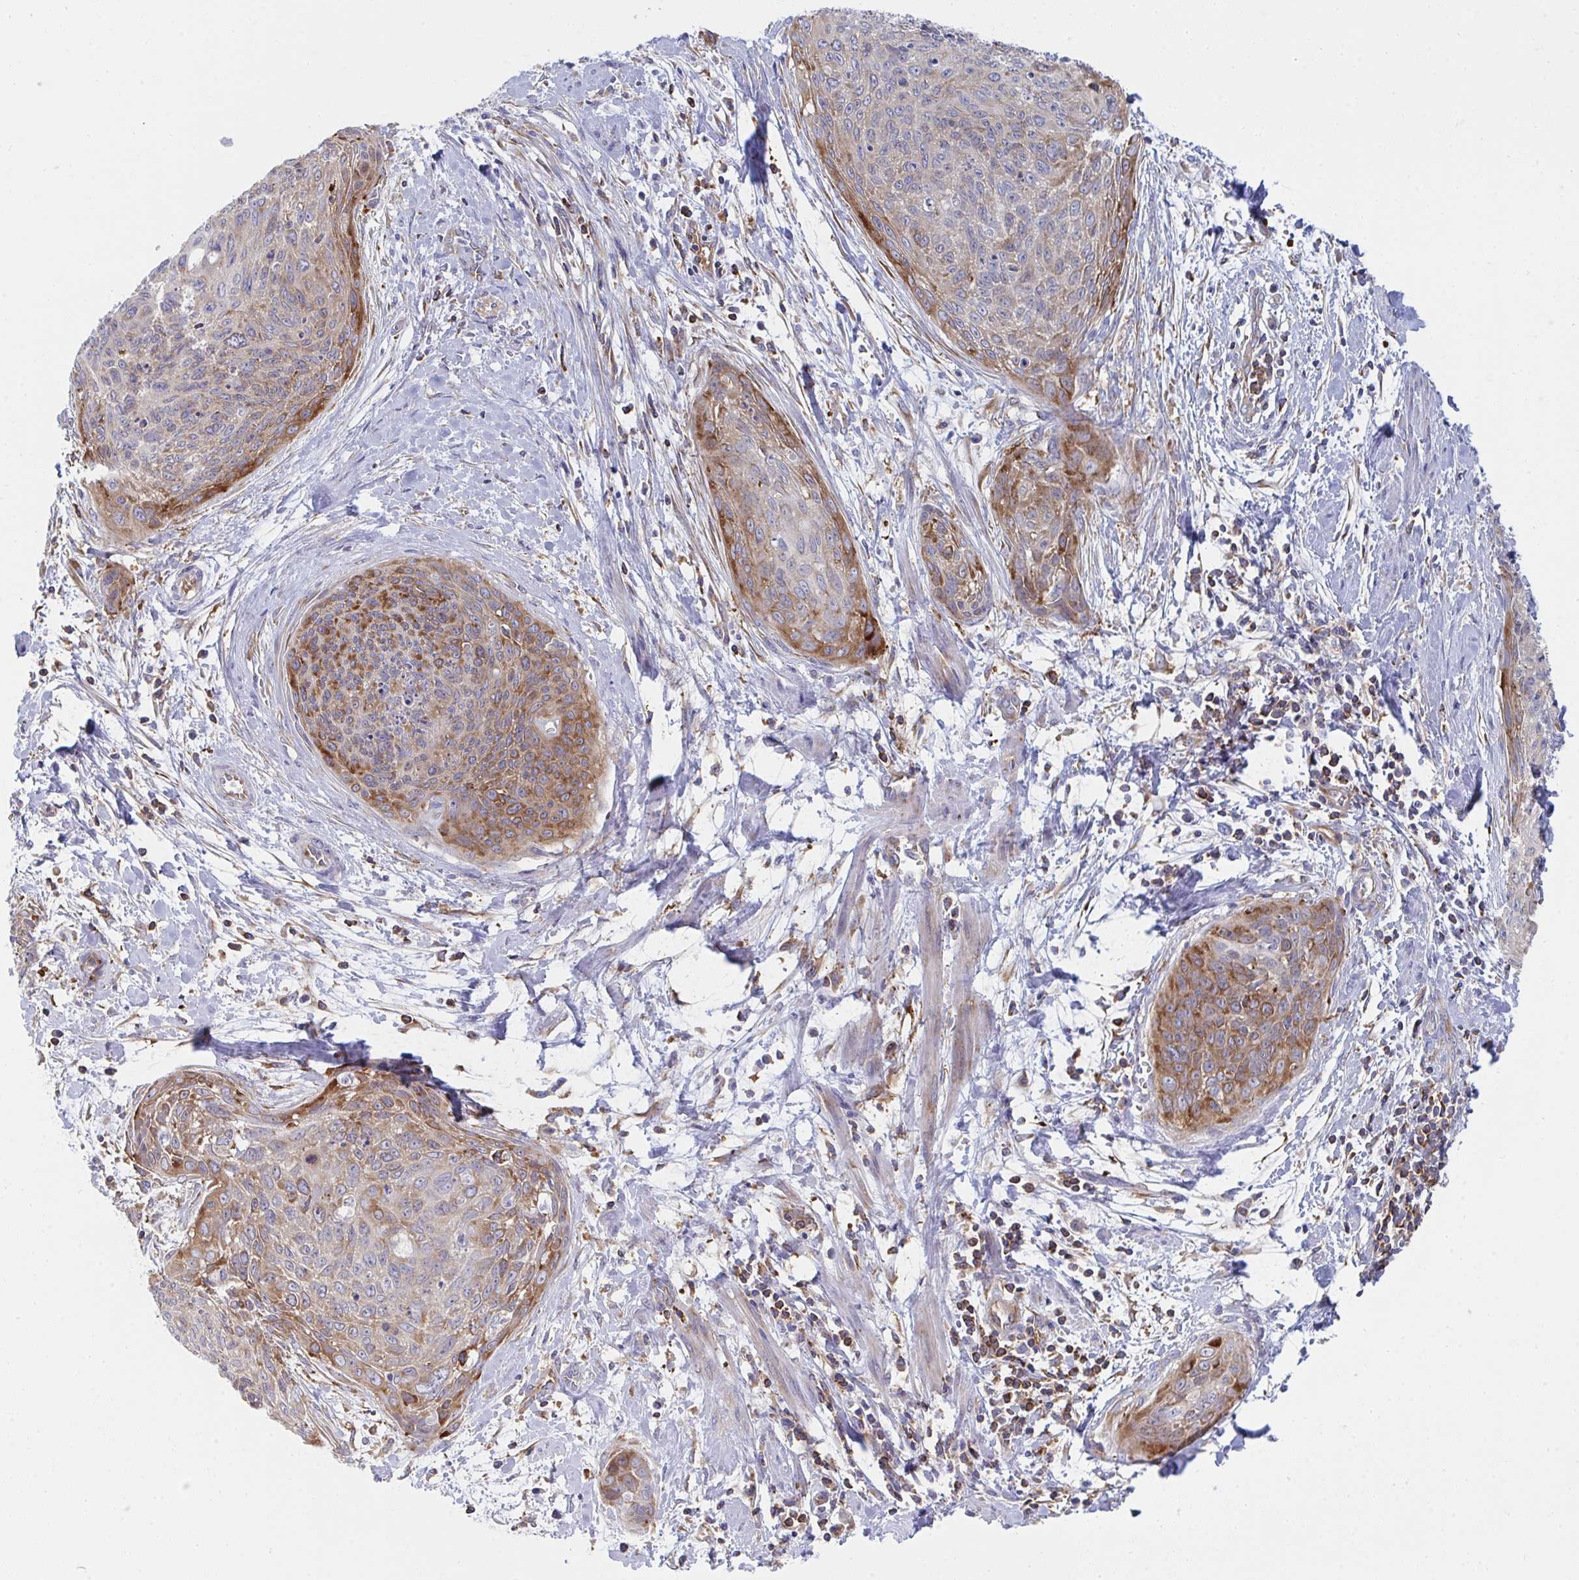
{"staining": {"intensity": "moderate", "quantity": "25%-75%", "location": "cytoplasmic/membranous"}, "tissue": "cervical cancer", "cell_type": "Tumor cells", "image_type": "cancer", "snomed": [{"axis": "morphology", "description": "Squamous cell carcinoma, NOS"}, {"axis": "topography", "description": "Cervix"}], "caption": "A micrograph showing moderate cytoplasmic/membranous positivity in approximately 25%-75% of tumor cells in squamous cell carcinoma (cervical), as visualized by brown immunohistochemical staining.", "gene": "WNK1", "patient": {"sex": "female", "age": 55}}